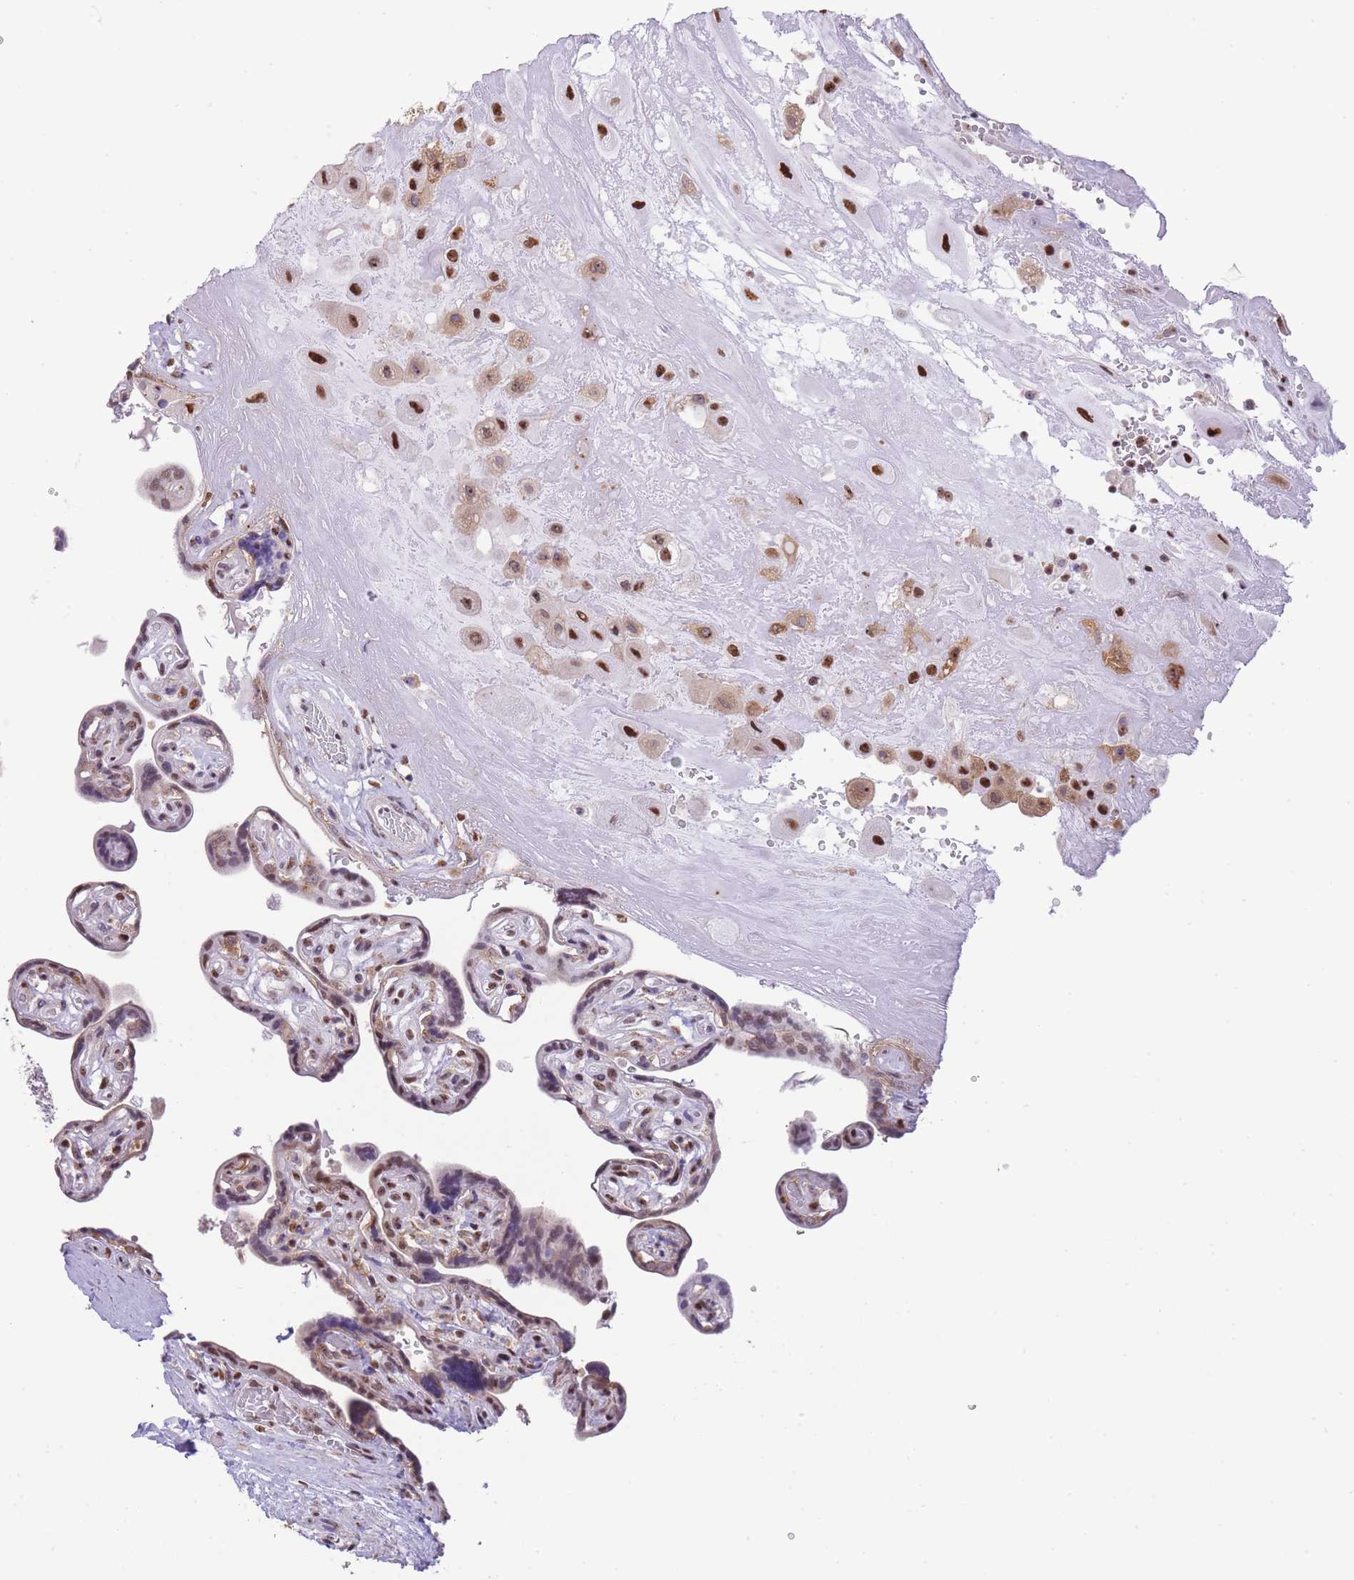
{"staining": {"intensity": "strong", "quantity": ">75%", "location": "nuclear"}, "tissue": "placenta", "cell_type": "Decidual cells", "image_type": "normal", "snomed": [{"axis": "morphology", "description": "Normal tissue, NOS"}, {"axis": "topography", "description": "Placenta"}], "caption": "IHC staining of normal placenta, which exhibits high levels of strong nuclear staining in approximately >75% of decidual cells indicating strong nuclear protein positivity. The staining was performed using DAB (brown) for protein detection and nuclei were counterstained in hematoxylin (blue).", "gene": "EVC2", "patient": {"sex": "female", "age": 32}}